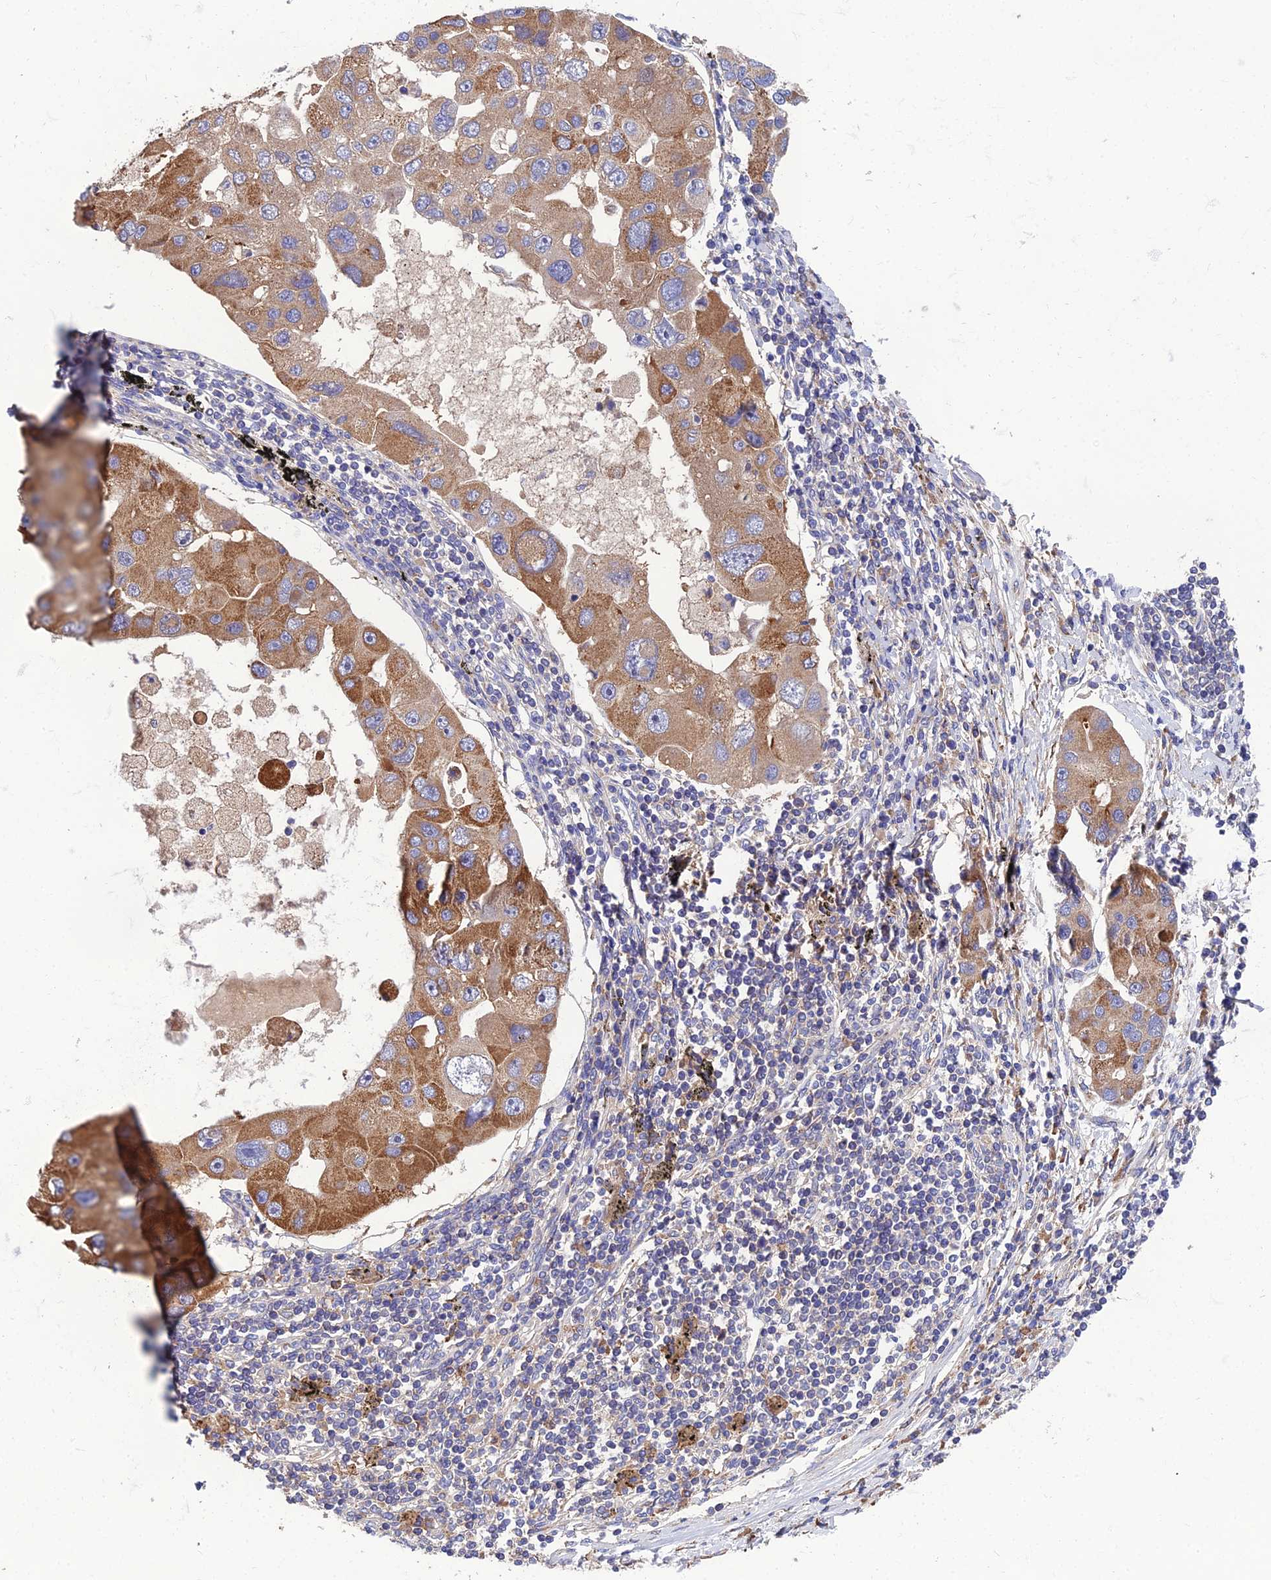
{"staining": {"intensity": "moderate", "quantity": ">75%", "location": "cytoplasmic/membranous"}, "tissue": "lung cancer", "cell_type": "Tumor cells", "image_type": "cancer", "snomed": [{"axis": "morphology", "description": "Adenocarcinoma, NOS"}, {"axis": "topography", "description": "Lung"}], "caption": "A photomicrograph of lung cancer (adenocarcinoma) stained for a protein displays moderate cytoplasmic/membranous brown staining in tumor cells.", "gene": "UMAD1", "patient": {"sex": "female", "age": 54}}